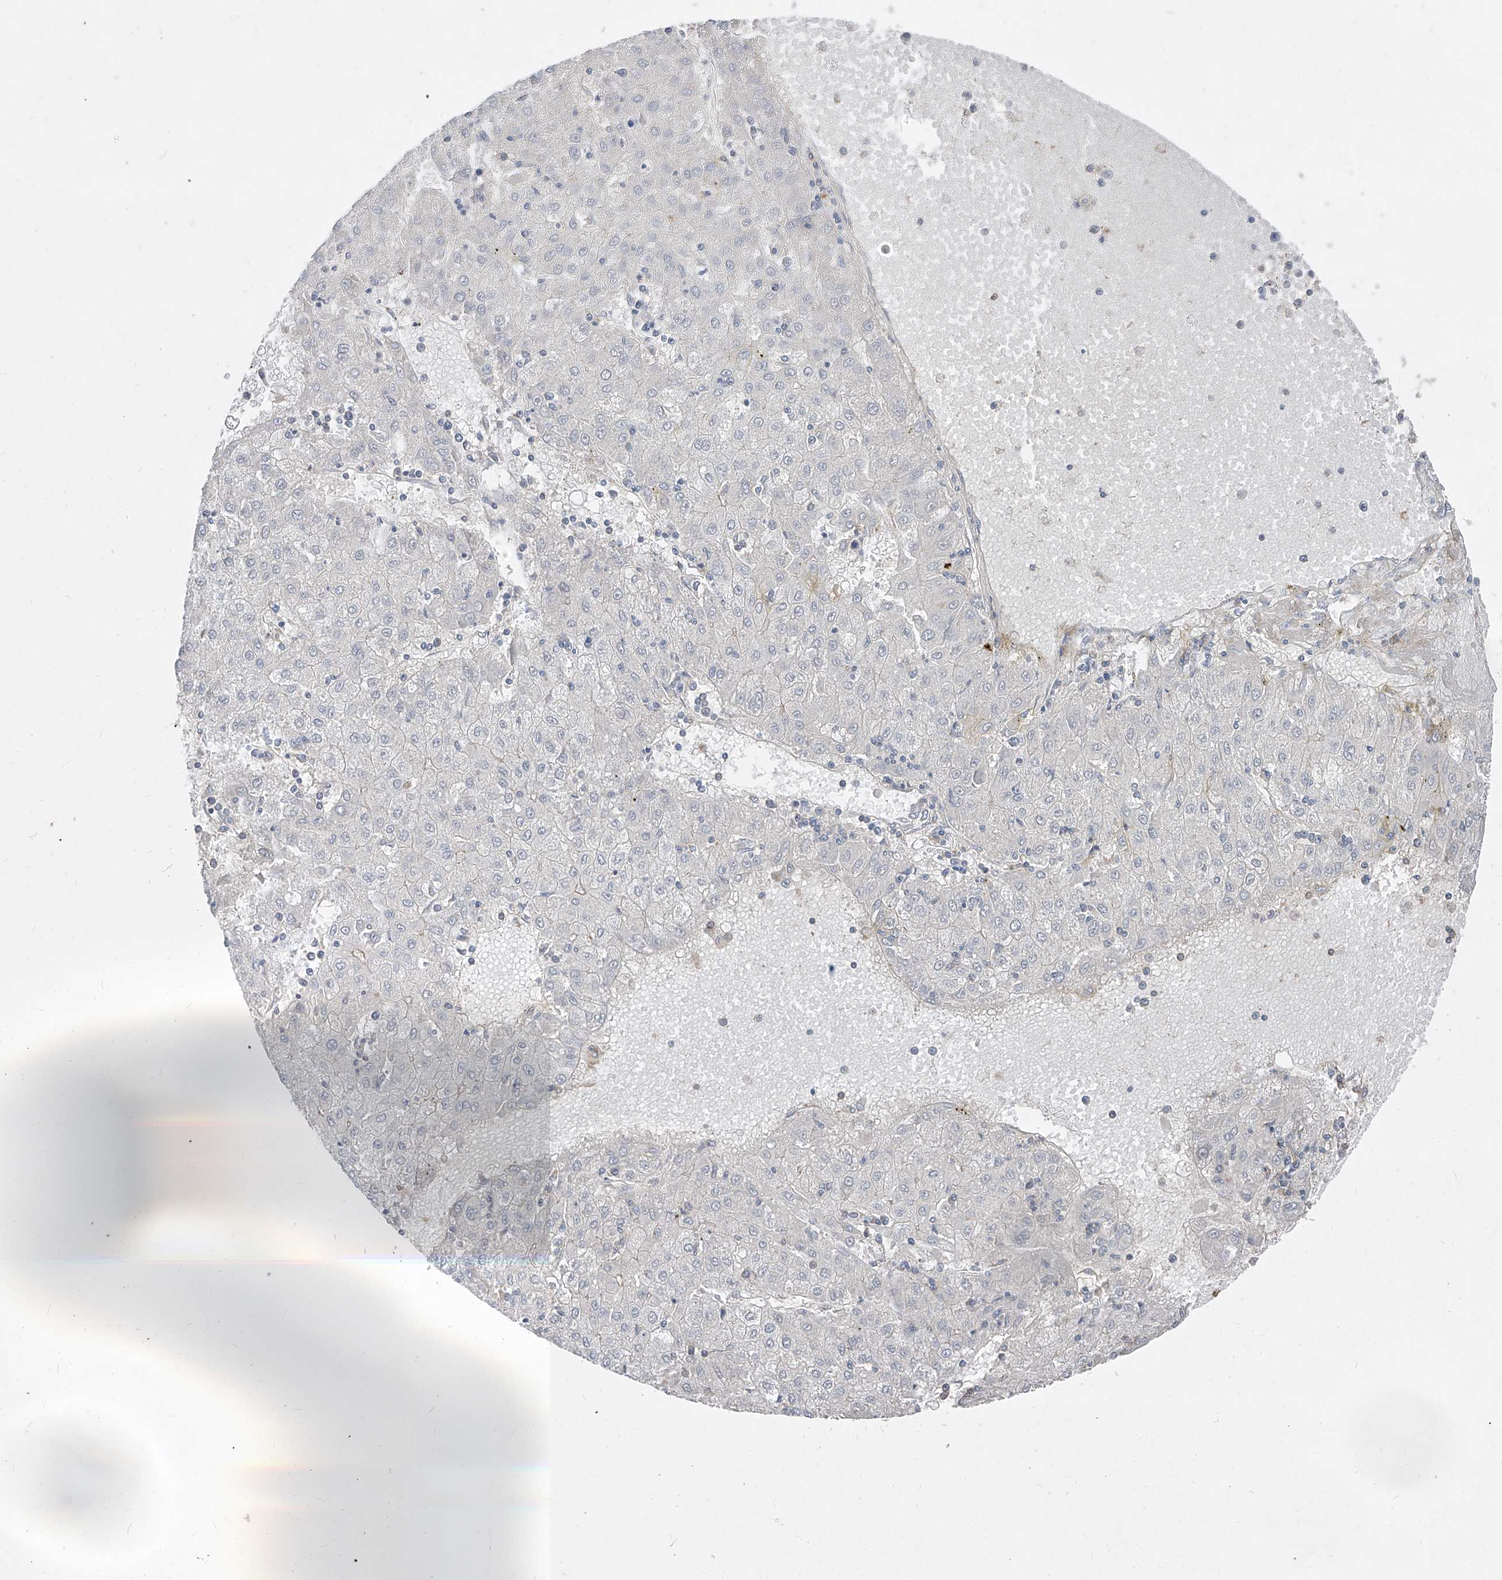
{"staining": {"intensity": "negative", "quantity": "none", "location": "none"}, "tissue": "liver cancer", "cell_type": "Tumor cells", "image_type": "cancer", "snomed": [{"axis": "morphology", "description": "Carcinoma, Hepatocellular, NOS"}, {"axis": "topography", "description": "Liver"}], "caption": "Liver hepatocellular carcinoma stained for a protein using IHC reveals no expression tumor cells.", "gene": "UFD1", "patient": {"sex": "male", "age": 72}}